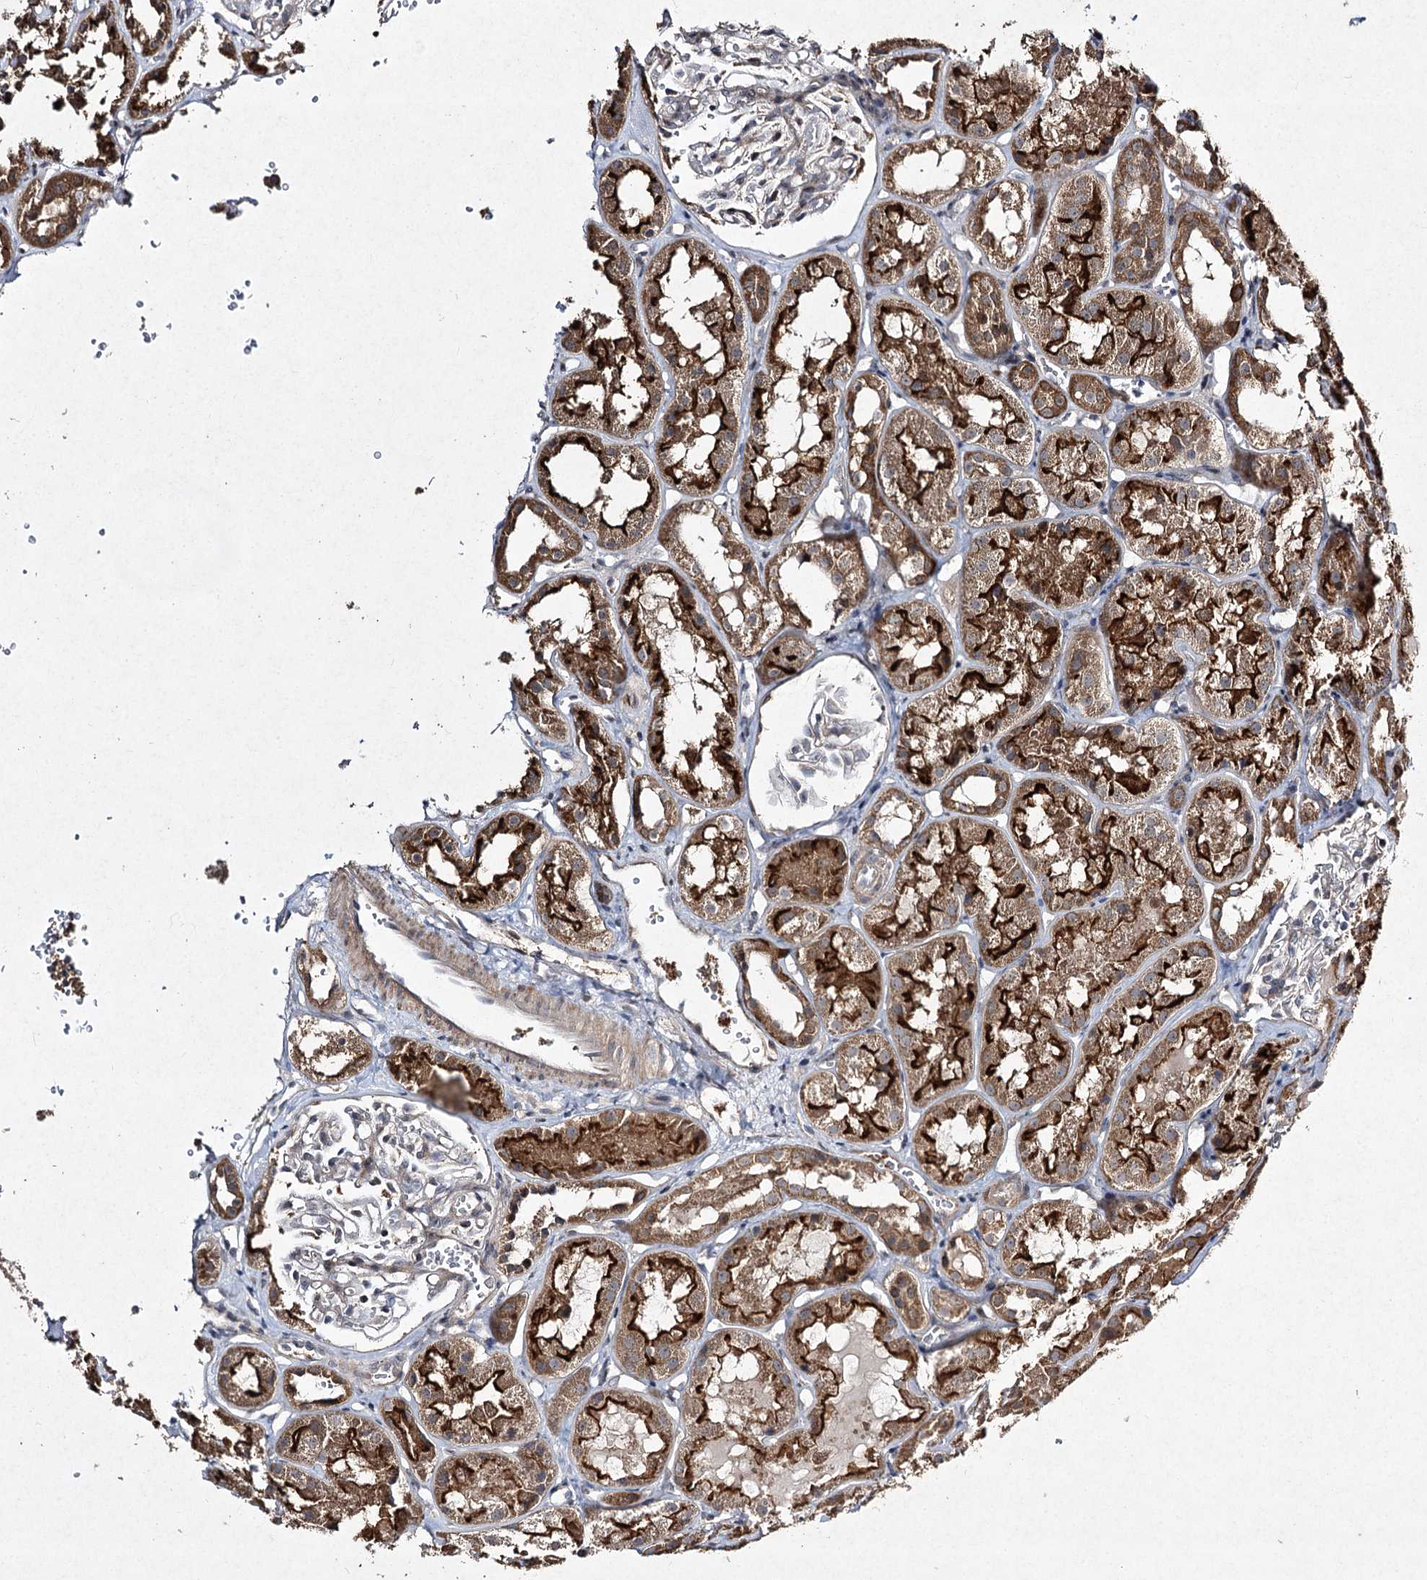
{"staining": {"intensity": "negative", "quantity": "none", "location": "none"}, "tissue": "kidney", "cell_type": "Cells in glomeruli", "image_type": "normal", "snomed": [{"axis": "morphology", "description": "Normal tissue, NOS"}, {"axis": "topography", "description": "Kidney"}], "caption": "Cells in glomeruli are negative for brown protein staining in benign kidney. The staining is performed using DAB (3,3'-diaminobenzidine) brown chromogen with nuclei counter-stained in using hematoxylin.", "gene": "FANCL", "patient": {"sex": "male", "age": 16}}